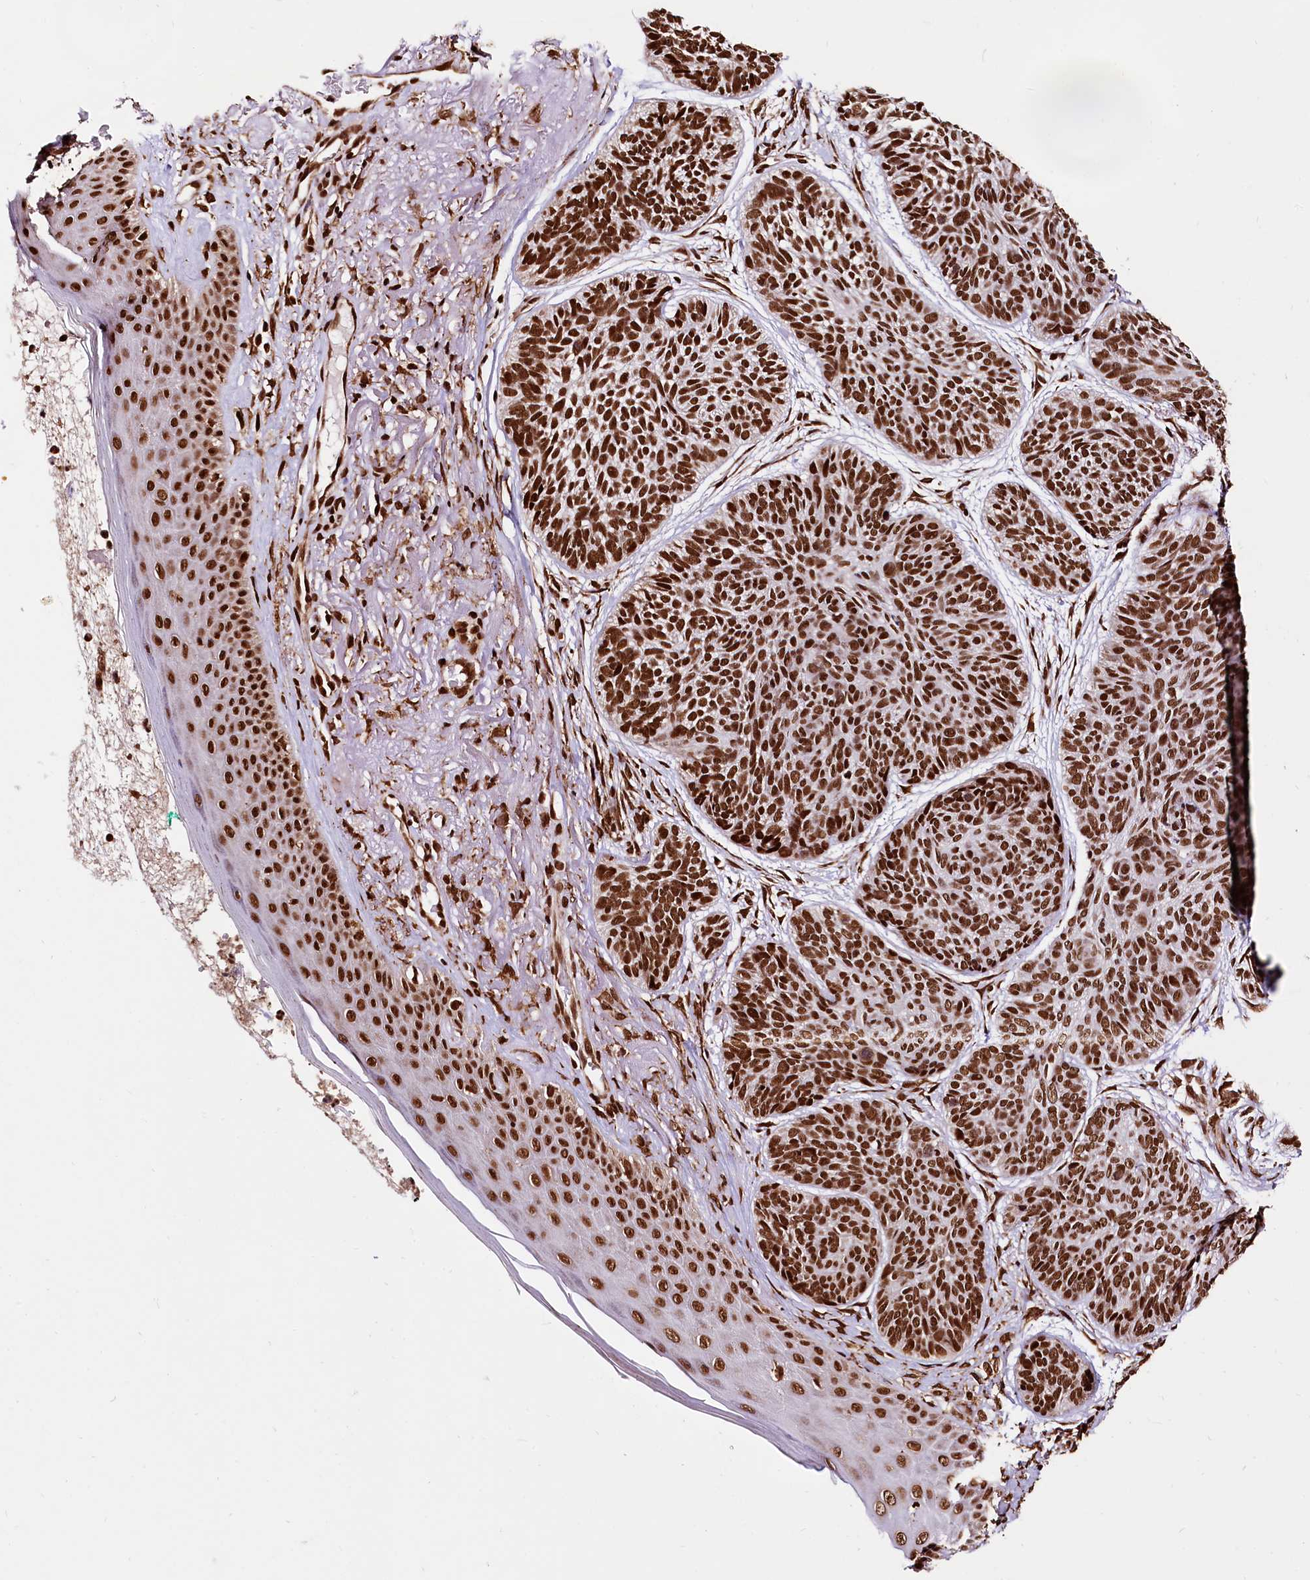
{"staining": {"intensity": "strong", "quantity": ">75%", "location": "nuclear"}, "tissue": "skin cancer", "cell_type": "Tumor cells", "image_type": "cancer", "snomed": [{"axis": "morphology", "description": "Normal tissue, NOS"}, {"axis": "morphology", "description": "Basal cell carcinoma"}, {"axis": "topography", "description": "Skin"}], "caption": "Human skin cancer (basal cell carcinoma) stained with a protein marker demonstrates strong staining in tumor cells.", "gene": "PDS5B", "patient": {"sex": "male", "age": 66}}